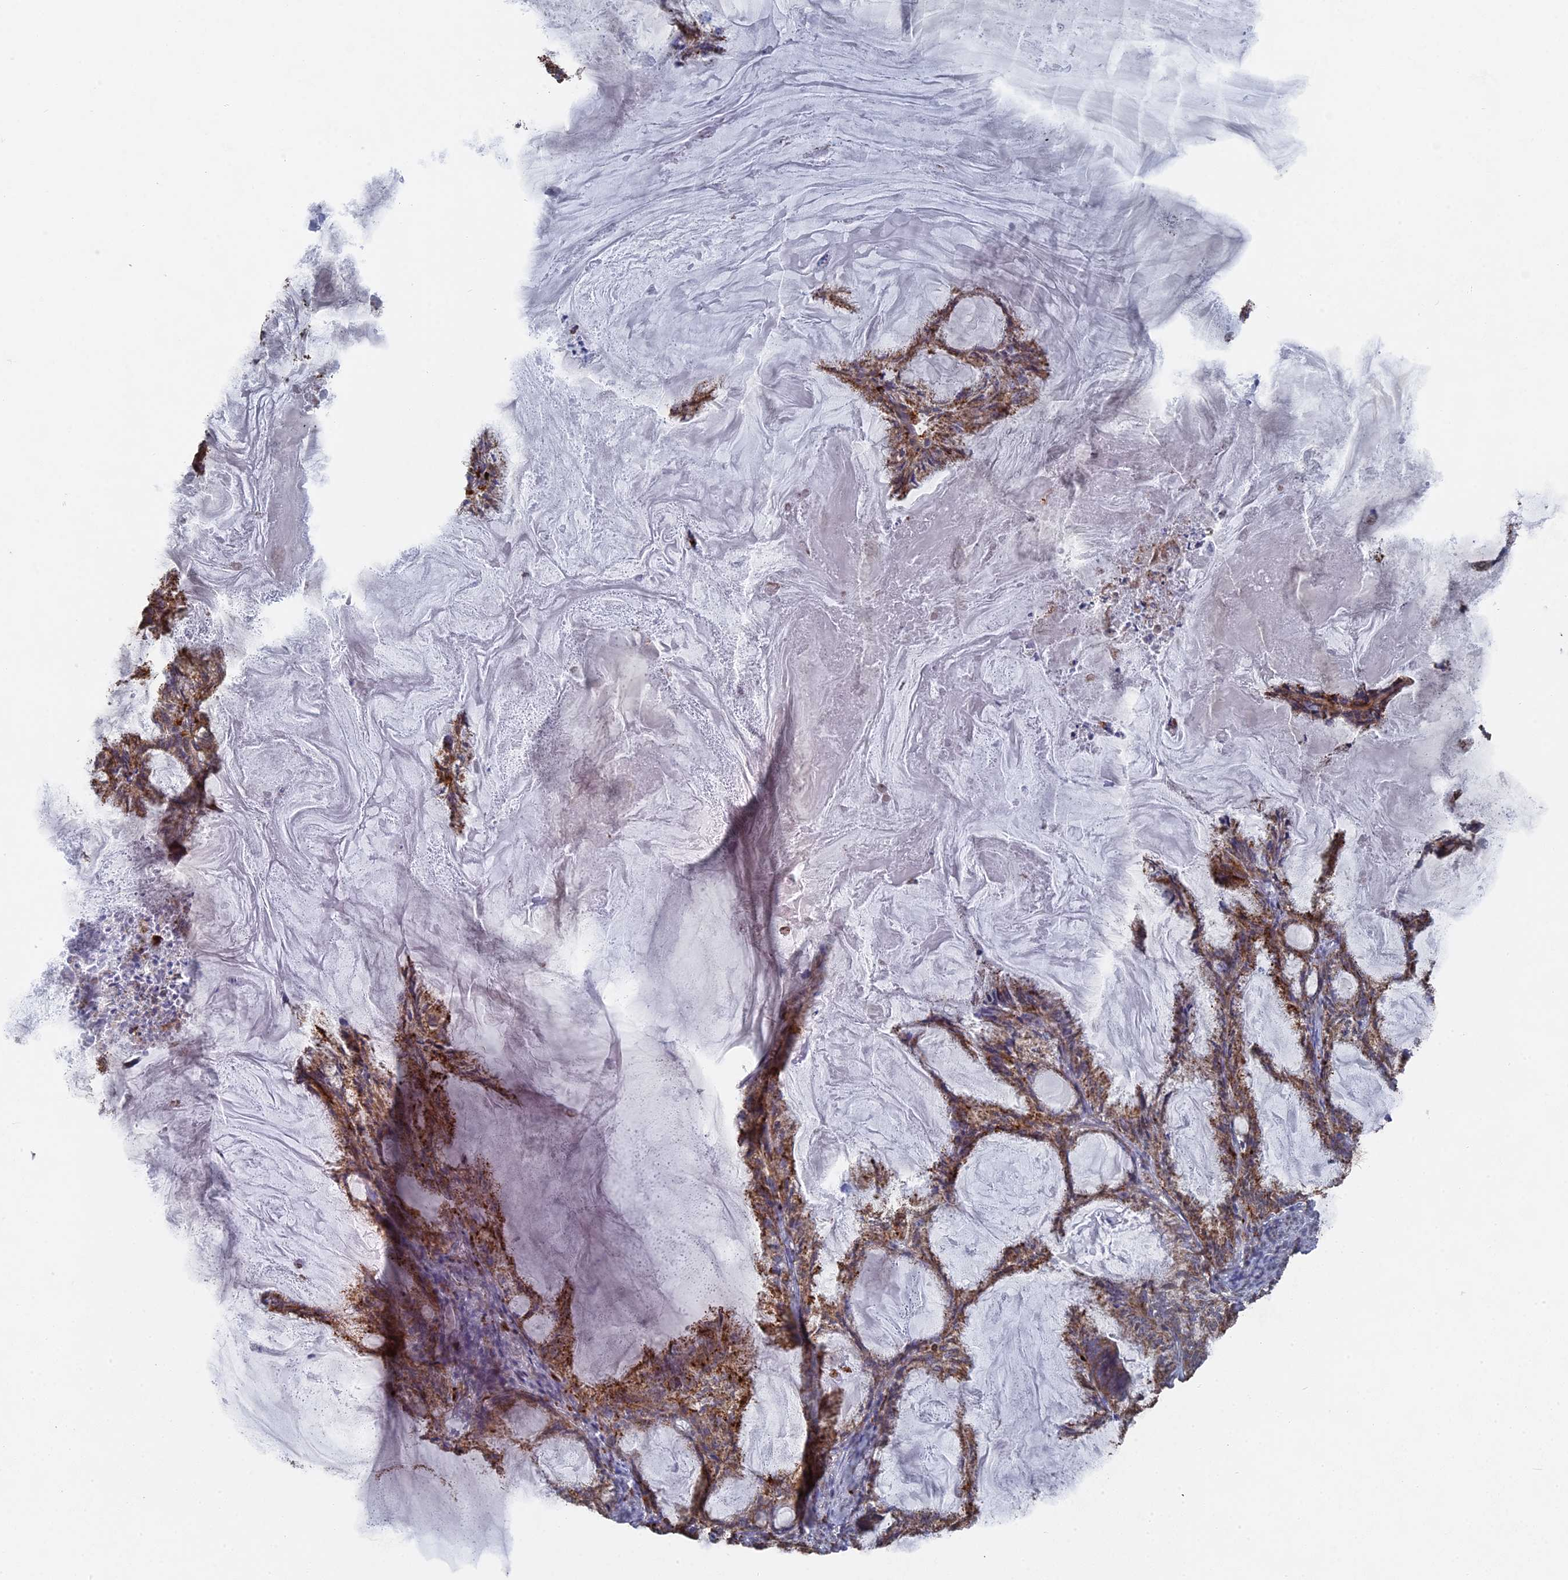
{"staining": {"intensity": "moderate", "quantity": ">75%", "location": "cytoplasmic/membranous"}, "tissue": "endometrial cancer", "cell_type": "Tumor cells", "image_type": "cancer", "snomed": [{"axis": "morphology", "description": "Adenocarcinoma, NOS"}, {"axis": "topography", "description": "Endometrium"}], "caption": "High-magnification brightfield microscopy of endometrial cancer stained with DAB (3,3'-diaminobenzidine) (brown) and counterstained with hematoxylin (blue). tumor cells exhibit moderate cytoplasmic/membranous expression is present in about>75% of cells. The staining was performed using DAB (3,3'-diaminobenzidine), with brown indicating positive protein expression. Nuclei are stained blue with hematoxylin.", "gene": "SMG9", "patient": {"sex": "female", "age": 86}}